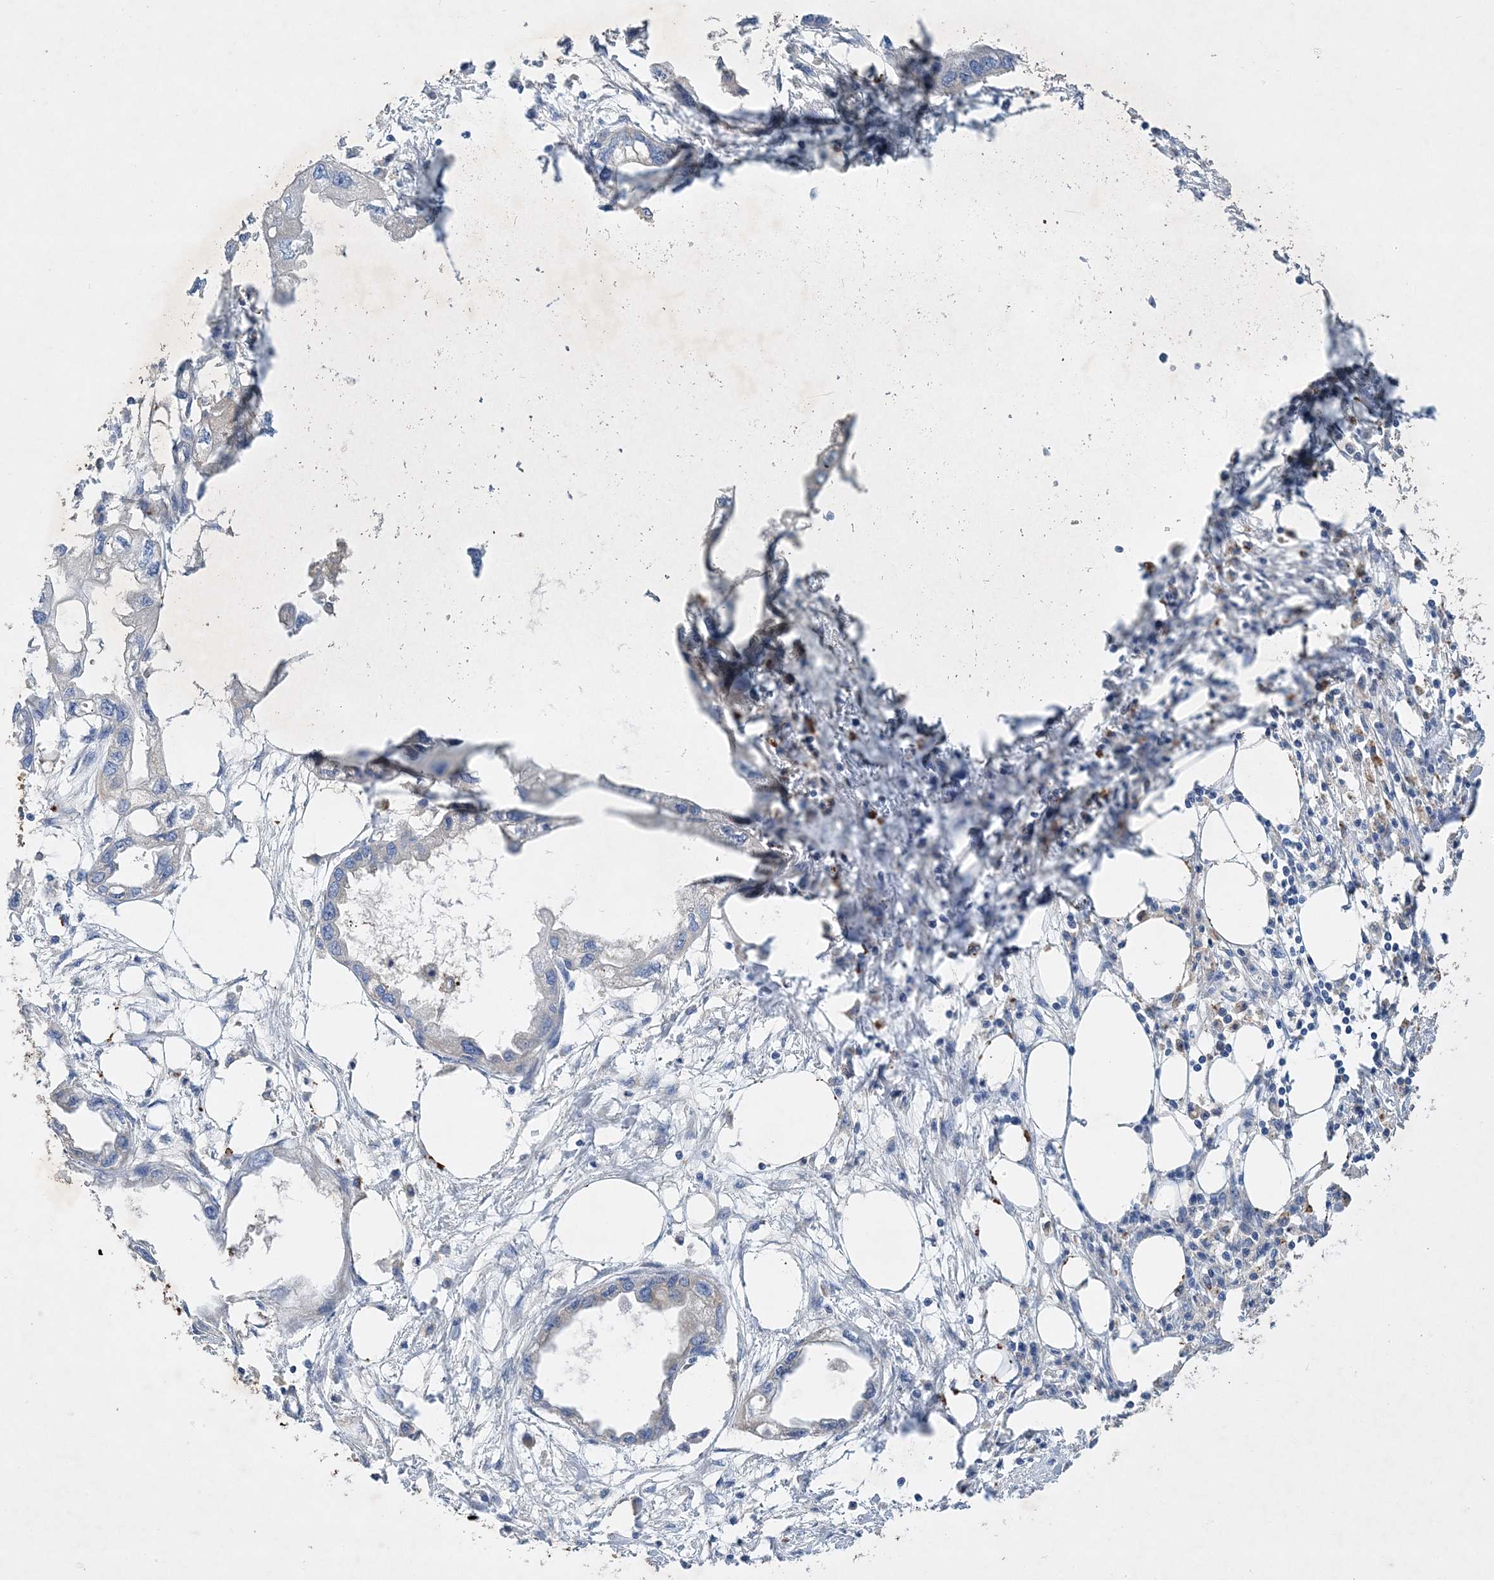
{"staining": {"intensity": "negative", "quantity": "none", "location": "none"}, "tissue": "endometrial cancer", "cell_type": "Tumor cells", "image_type": "cancer", "snomed": [{"axis": "morphology", "description": "Adenocarcinoma, NOS"}, {"axis": "morphology", "description": "Adenocarcinoma, metastatic, NOS"}, {"axis": "topography", "description": "Adipose tissue"}, {"axis": "topography", "description": "Endometrium"}], "caption": "Micrograph shows no significant protein positivity in tumor cells of endometrial cancer (adenocarcinoma).", "gene": "GRINA", "patient": {"sex": "female", "age": 67}}